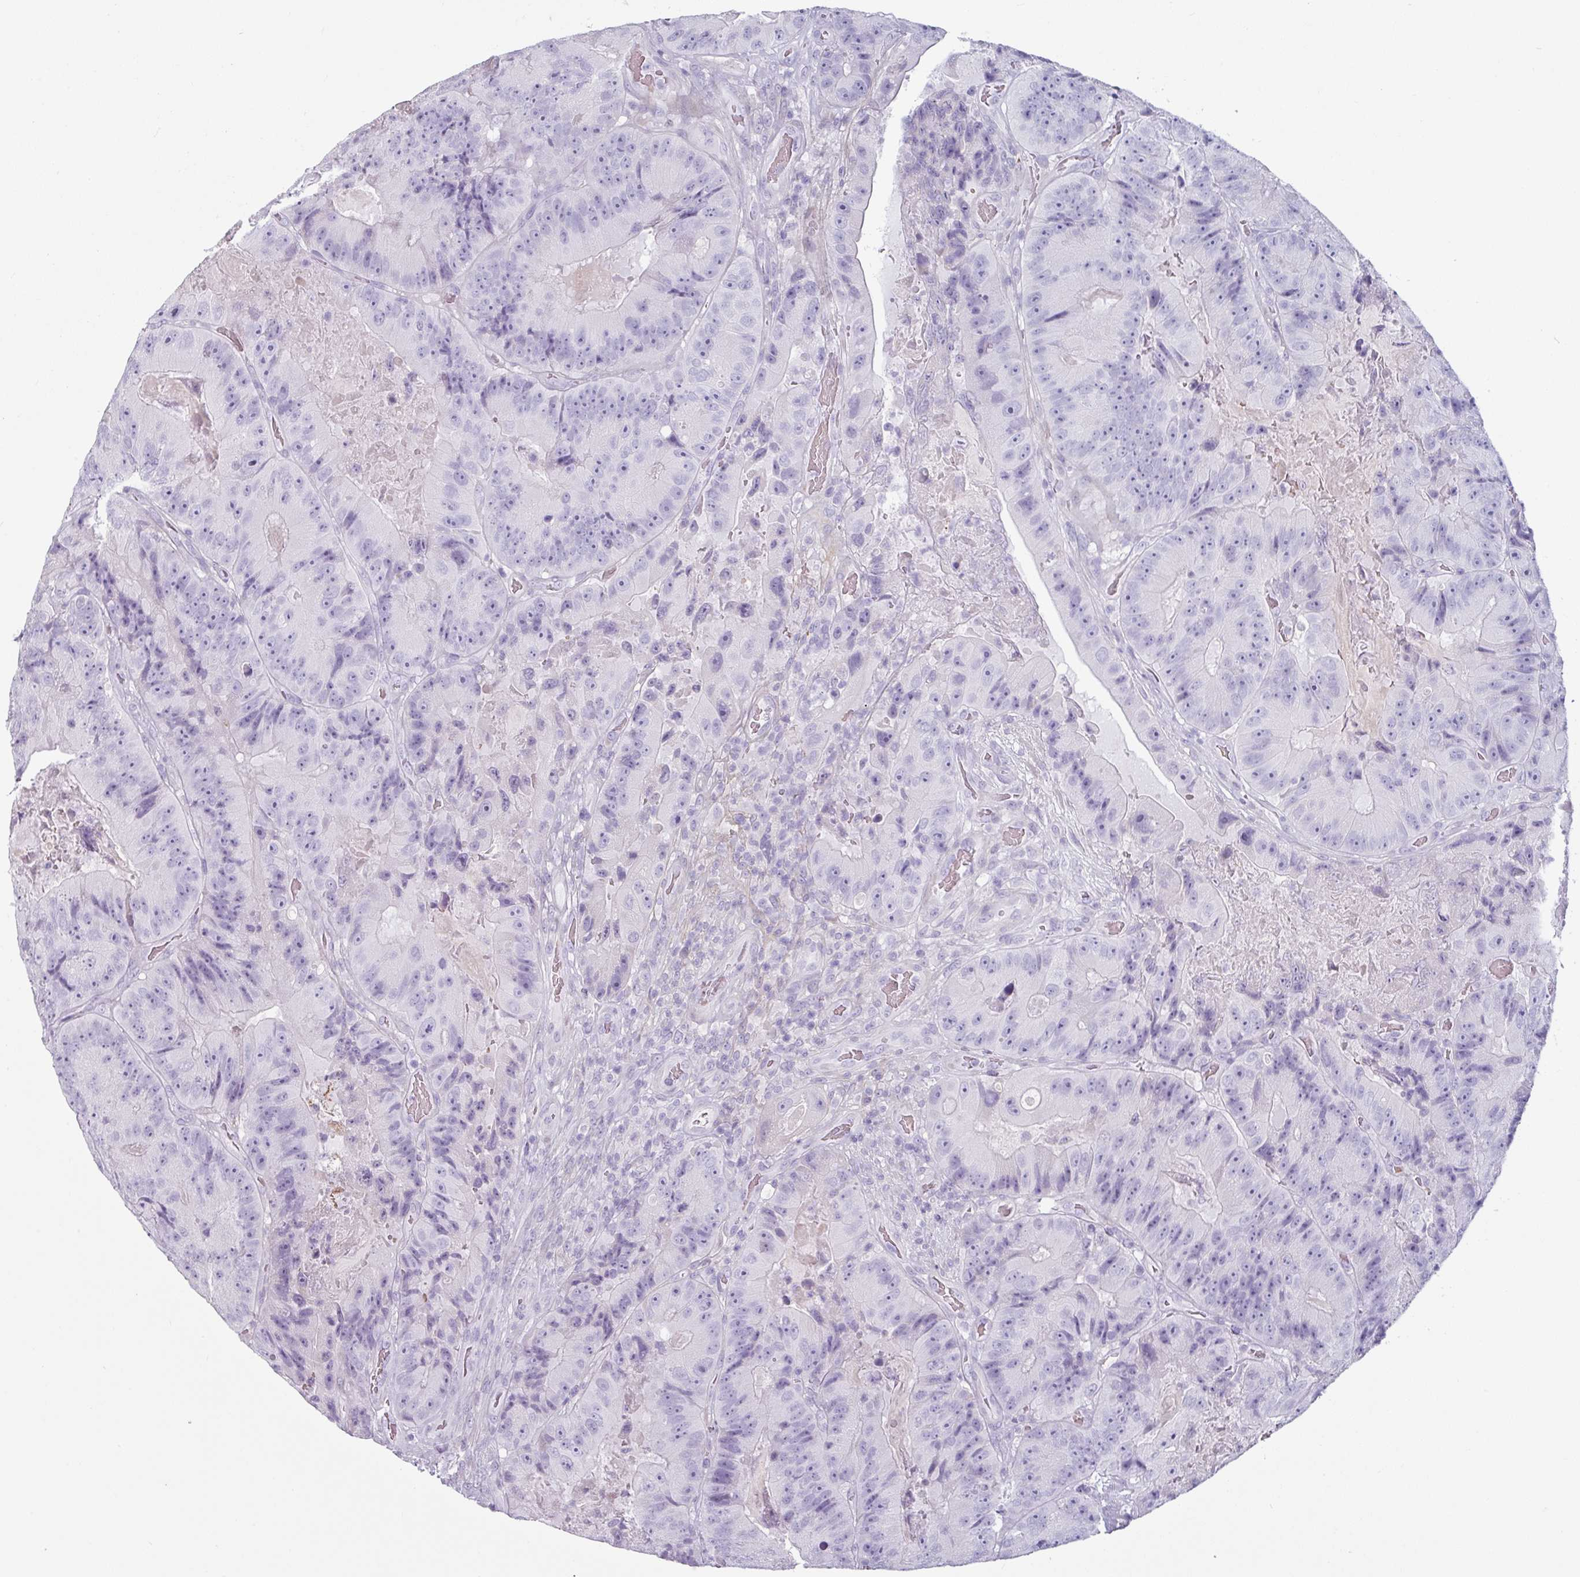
{"staining": {"intensity": "negative", "quantity": "none", "location": "none"}, "tissue": "colorectal cancer", "cell_type": "Tumor cells", "image_type": "cancer", "snomed": [{"axis": "morphology", "description": "Adenocarcinoma, NOS"}, {"axis": "topography", "description": "Colon"}], "caption": "Histopathology image shows no protein positivity in tumor cells of colorectal cancer (adenocarcinoma) tissue.", "gene": "CLCA1", "patient": {"sex": "female", "age": 86}}